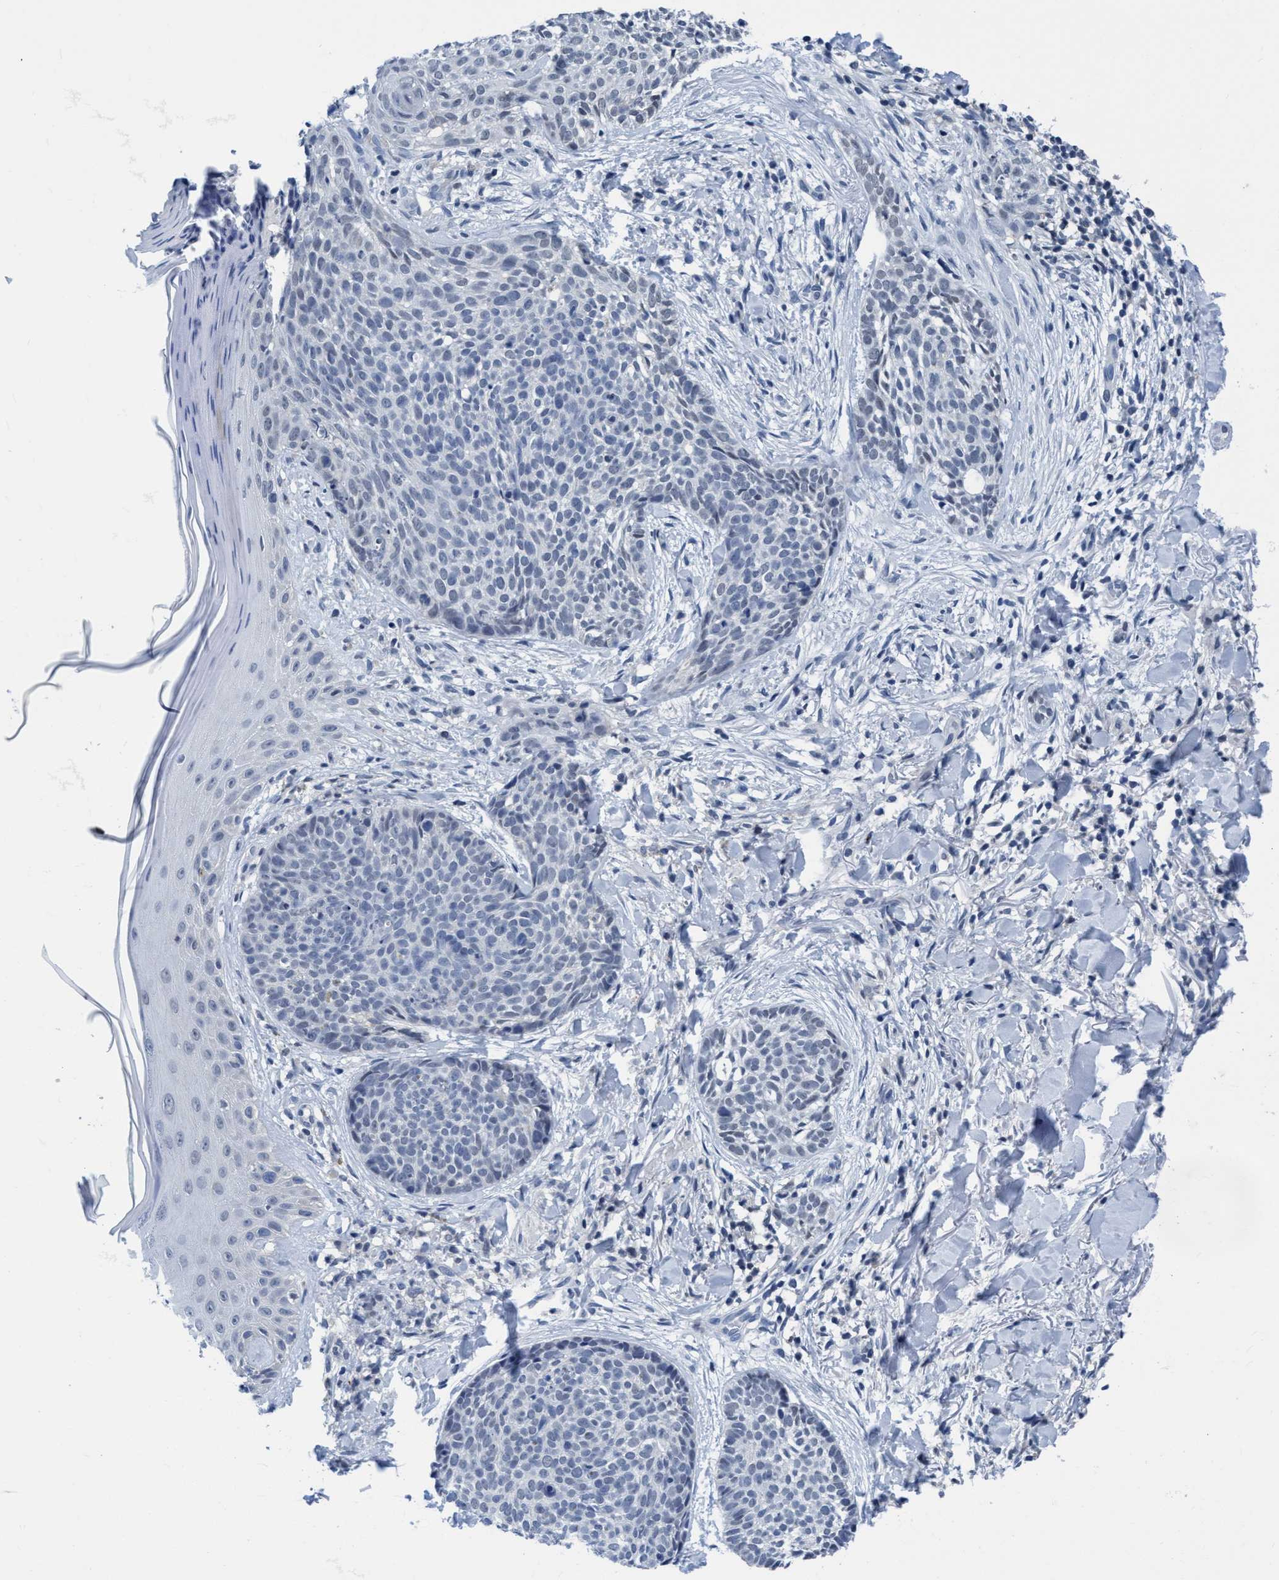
{"staining": {"intensity": "negative", "quantity": "none", "location": "none"}, "tissue": "skin cancer", "cell_type": "Tumor cells", "image_type": "cancer", "snomed": [{"axis": "morphology", "description": "Normal tissue, NOS"}, {"axis": "morphology", "description": "Basal cell carcinoma"}, {"axis": "topography", "description": "Skin"}], "caption": "Tumor cells show no significant protein positivity in skin cancer.", "gene": "DNAI1", "patient": {"sex": "male", "age": 67}}